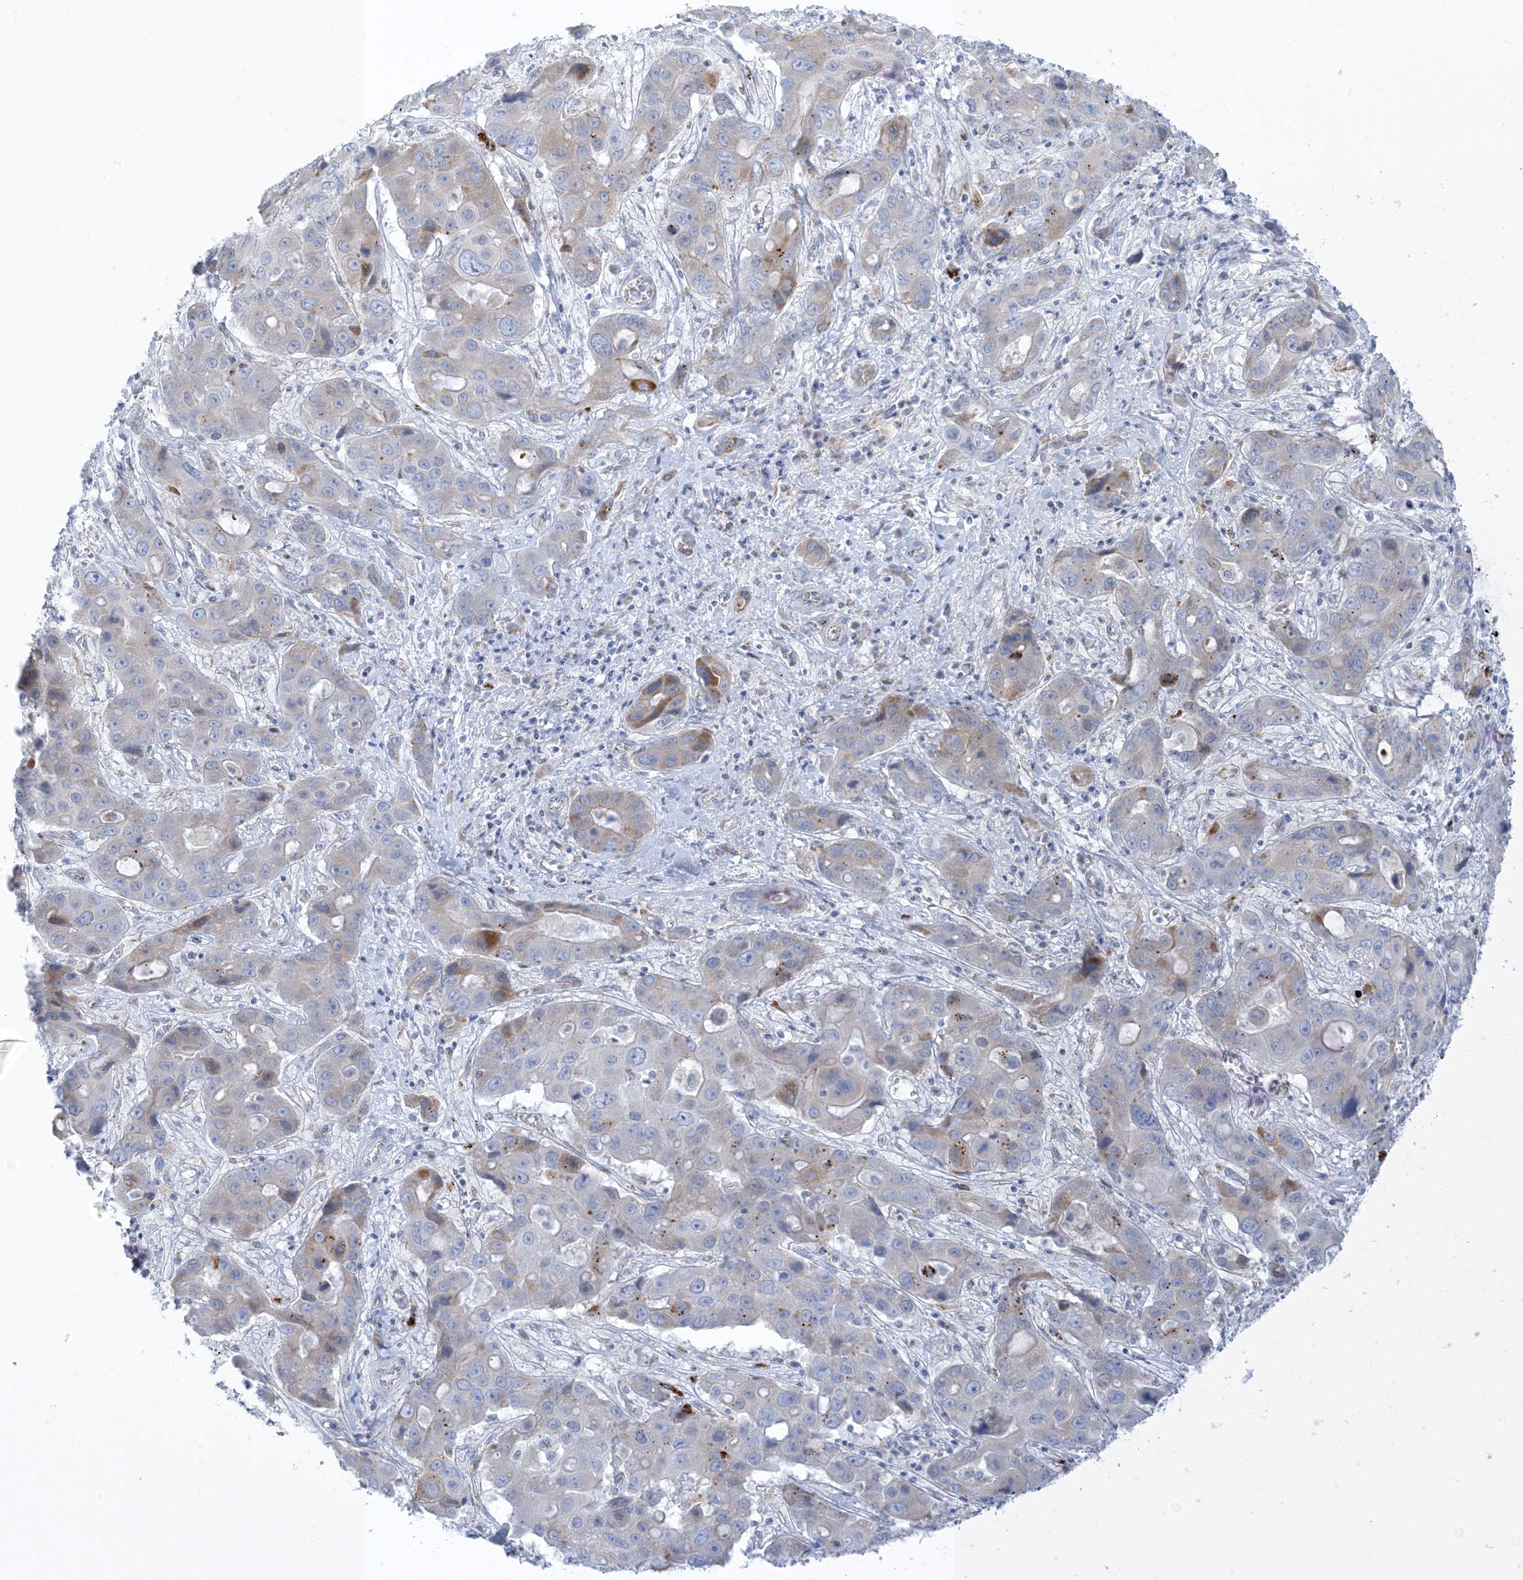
{"staining": {"intensity": "weak", "quantity": "<25%", "location": "cytoplasmic/membranous"}, "tissue": "liver cancer", "cell_type": "Tumor cells", "image_type": "cancer", "snomed": [{"axis": "morphology", "description": "Cholangiocarcinoma"}, {"axis": "topography", "description": "Liver"}], "caption": "There is no significant expression in tumor cells of liver cancer.", "gene": "XIRP2", "patient": {"sex": "male", "age": 67}}